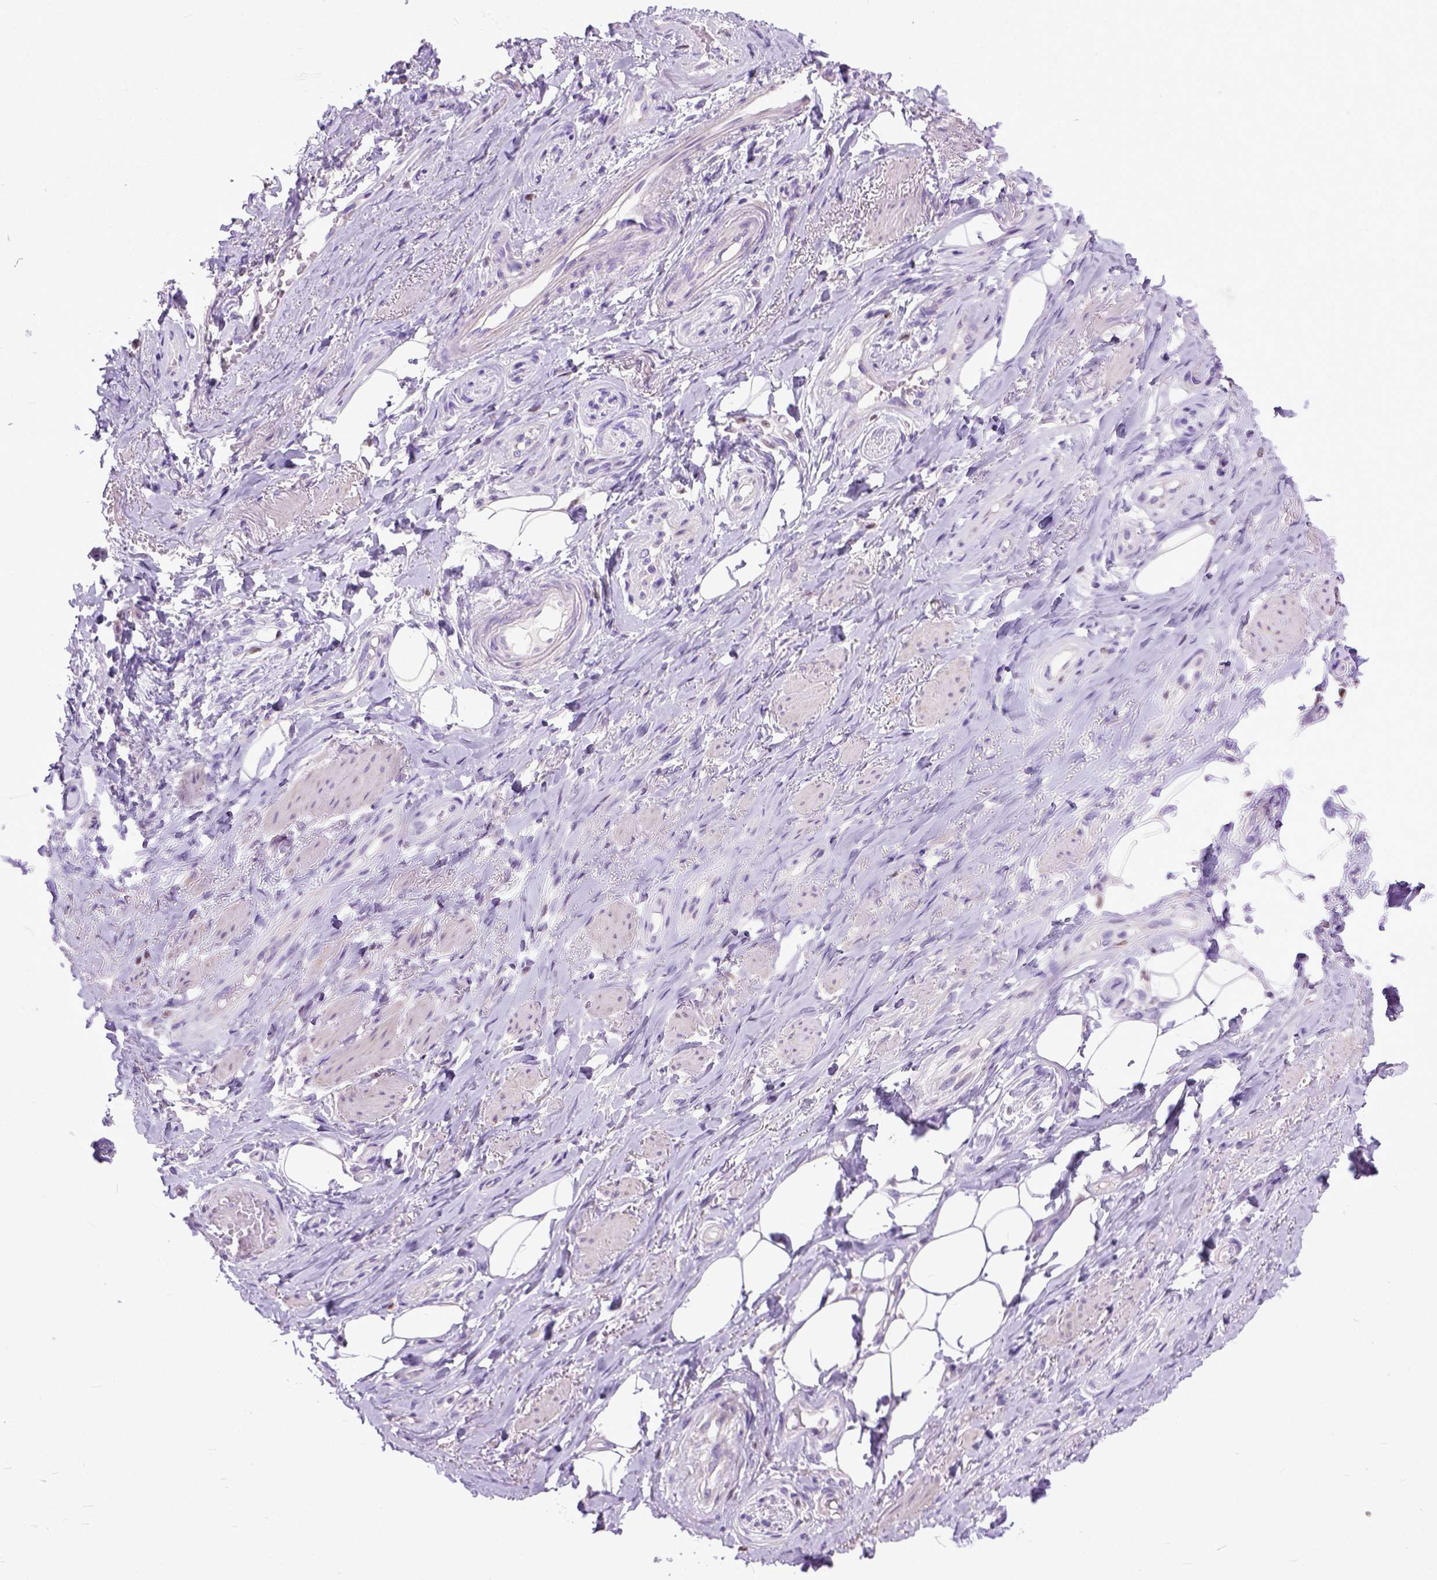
{"staining": {"intensity": "negative", "quantity": "none", "location": "none"}, "tissue": "adipose tissue", "cell_type": "Adipocytes", "image_type": "normal", "snomed": [{"axis": "morphology", "description": "Normal tissue, NOS"}, {"axis": "topography", "description": "Anal"}, {"axis": "topography", "description": "Peripheral nerve tissue"}], "caption": "An image of human adipose tissue is negative for staining in adipocytes. The staining was performed using DAB (3,3'-diaminobenzidine) to visualize the protein expression in brown, while the nuclei were stained in blue with hematoxylin (Magnification: 20x).", "gene": "CRB1", "patient": {"sex": "male", "age": 53}}